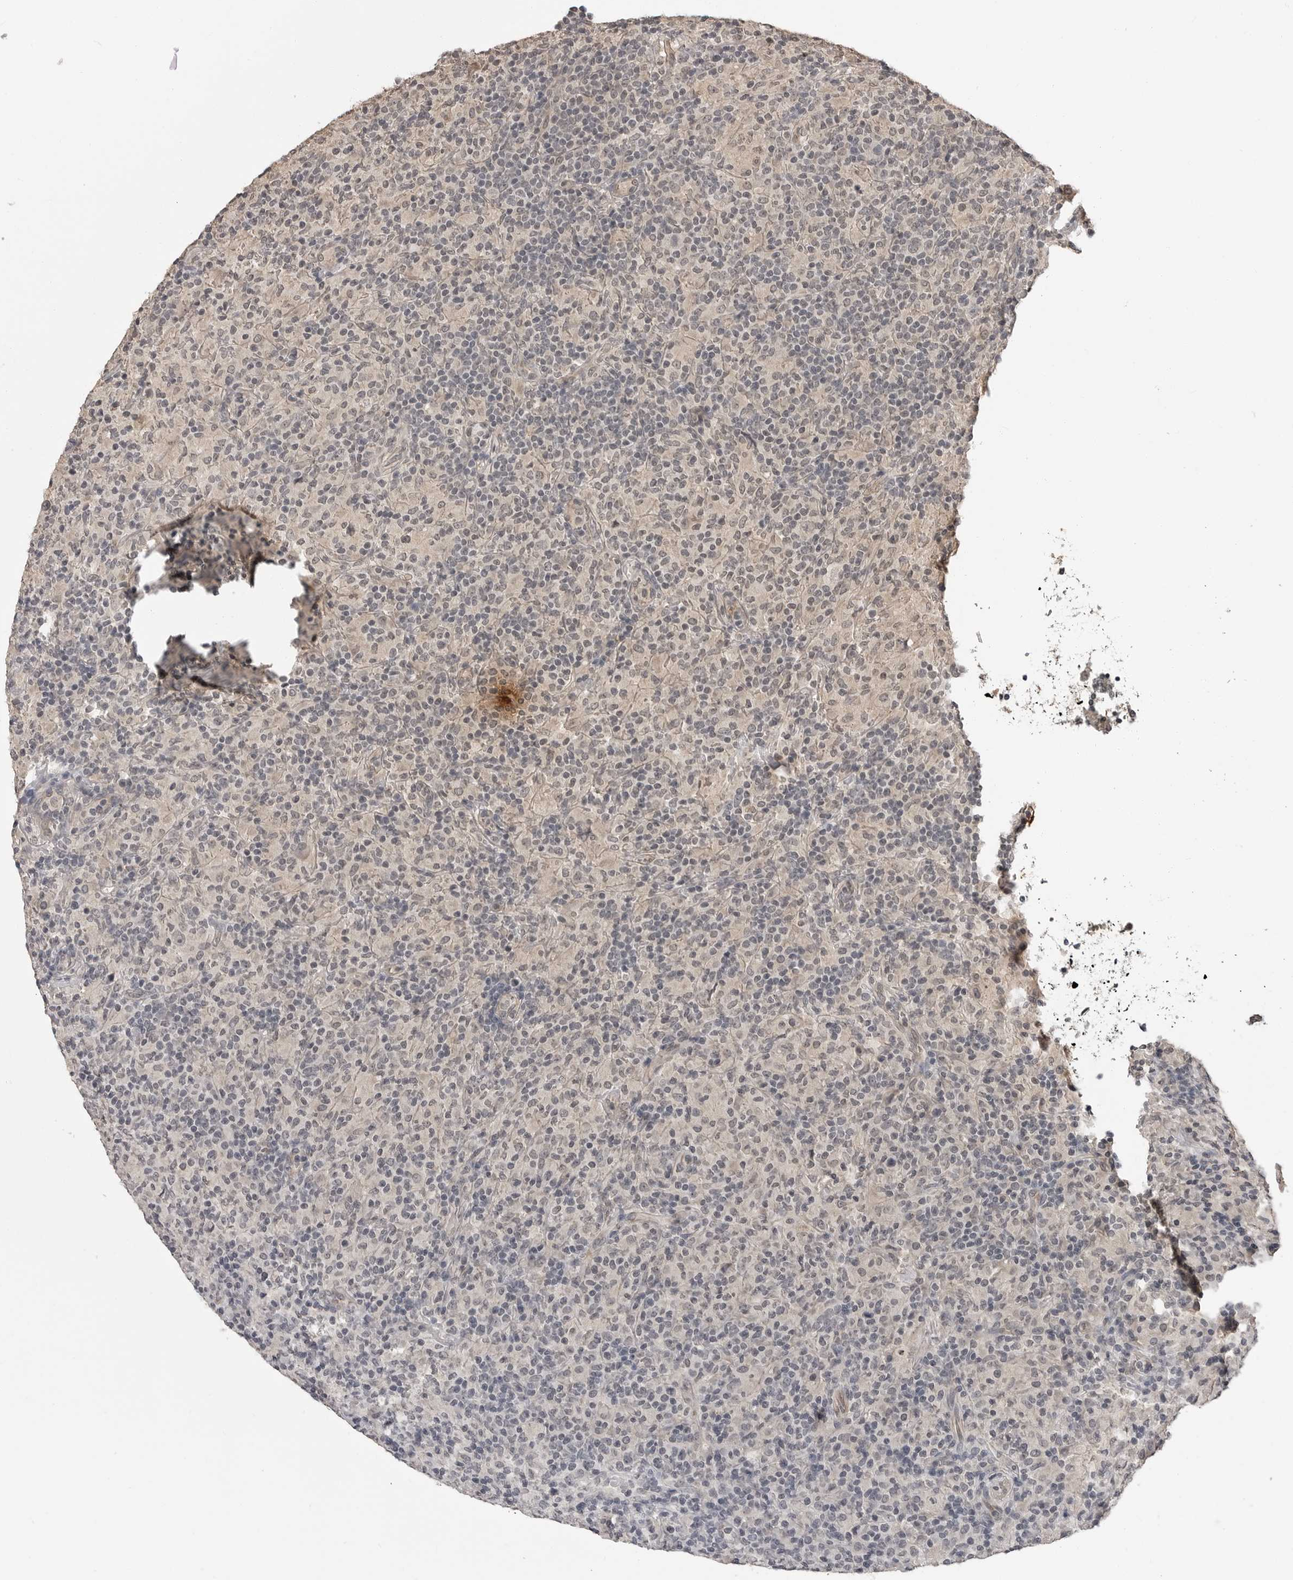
{"staining": {"intensity": "negative", "quantity": "none", "location": "none"}, "tissue": "lymphoma", "cell_type": "Tumor cells", "image_type": "cancer", "snomed": [{"axis": "morphology", "description": "Hodgkin's disease, NOS"}, {"axis": "topography", "description": "Lymph node"}], "caption": "Immunohistochemical staining of lymphoma demonstrates no significant expression in tumor cells. (DAB immunohistochemistry (IHC), high magnification).", "gene": "IL24", "patient": {"sex": "male", "age": 70}}